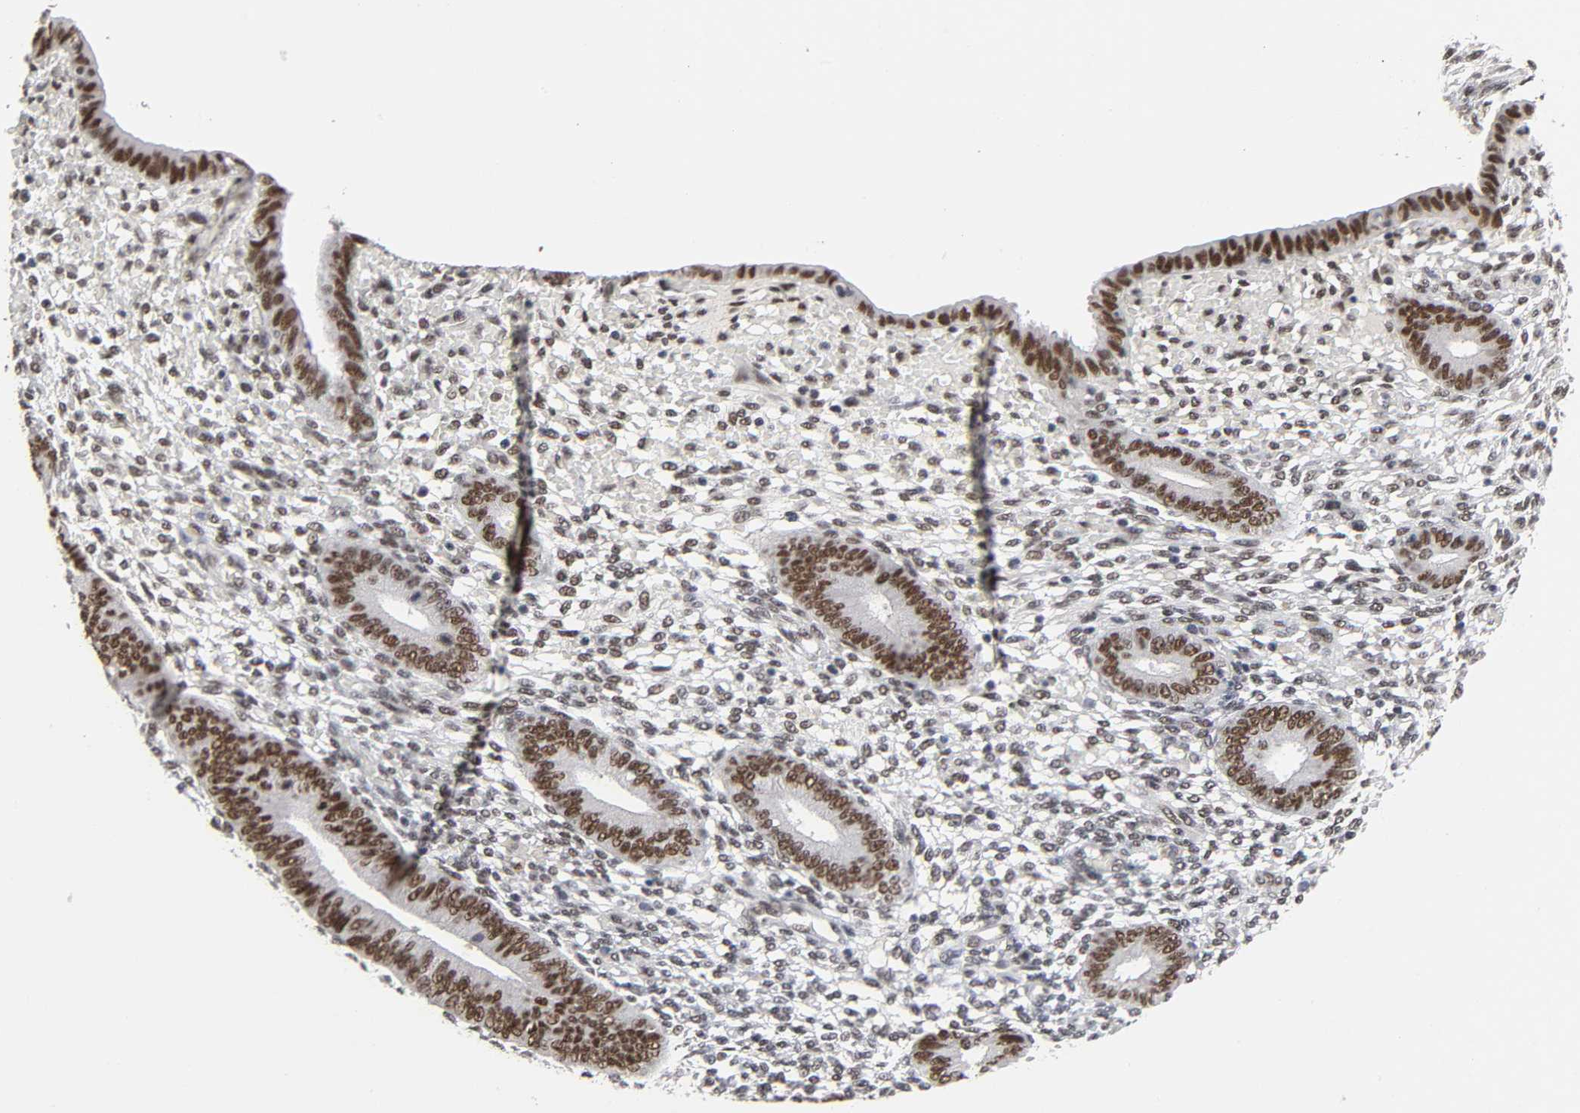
{"staining": {"intensity": "weak", "quantity": "25%-75%", "location": "nuclear"}, "tissue": "endometrium", "cell_type": "Cells in endometrial stroma", "image_type": "normal", "snomed": [{"axis": "morphology", "description": "Normal tissue, NOS"}, {"axis": "topography", "description": "Endometrium"}], "caption": "Immunohistochemistry micrograph of normal endometrium: endometrium stained using IHC exhibits low levels of weak protein expression localized specifically in the nuclear of cells in endometrial stroma, appearing as a nuclear brown color.", "gene": "TRIM33", "patient": {"sex": "female", "age": 42}}